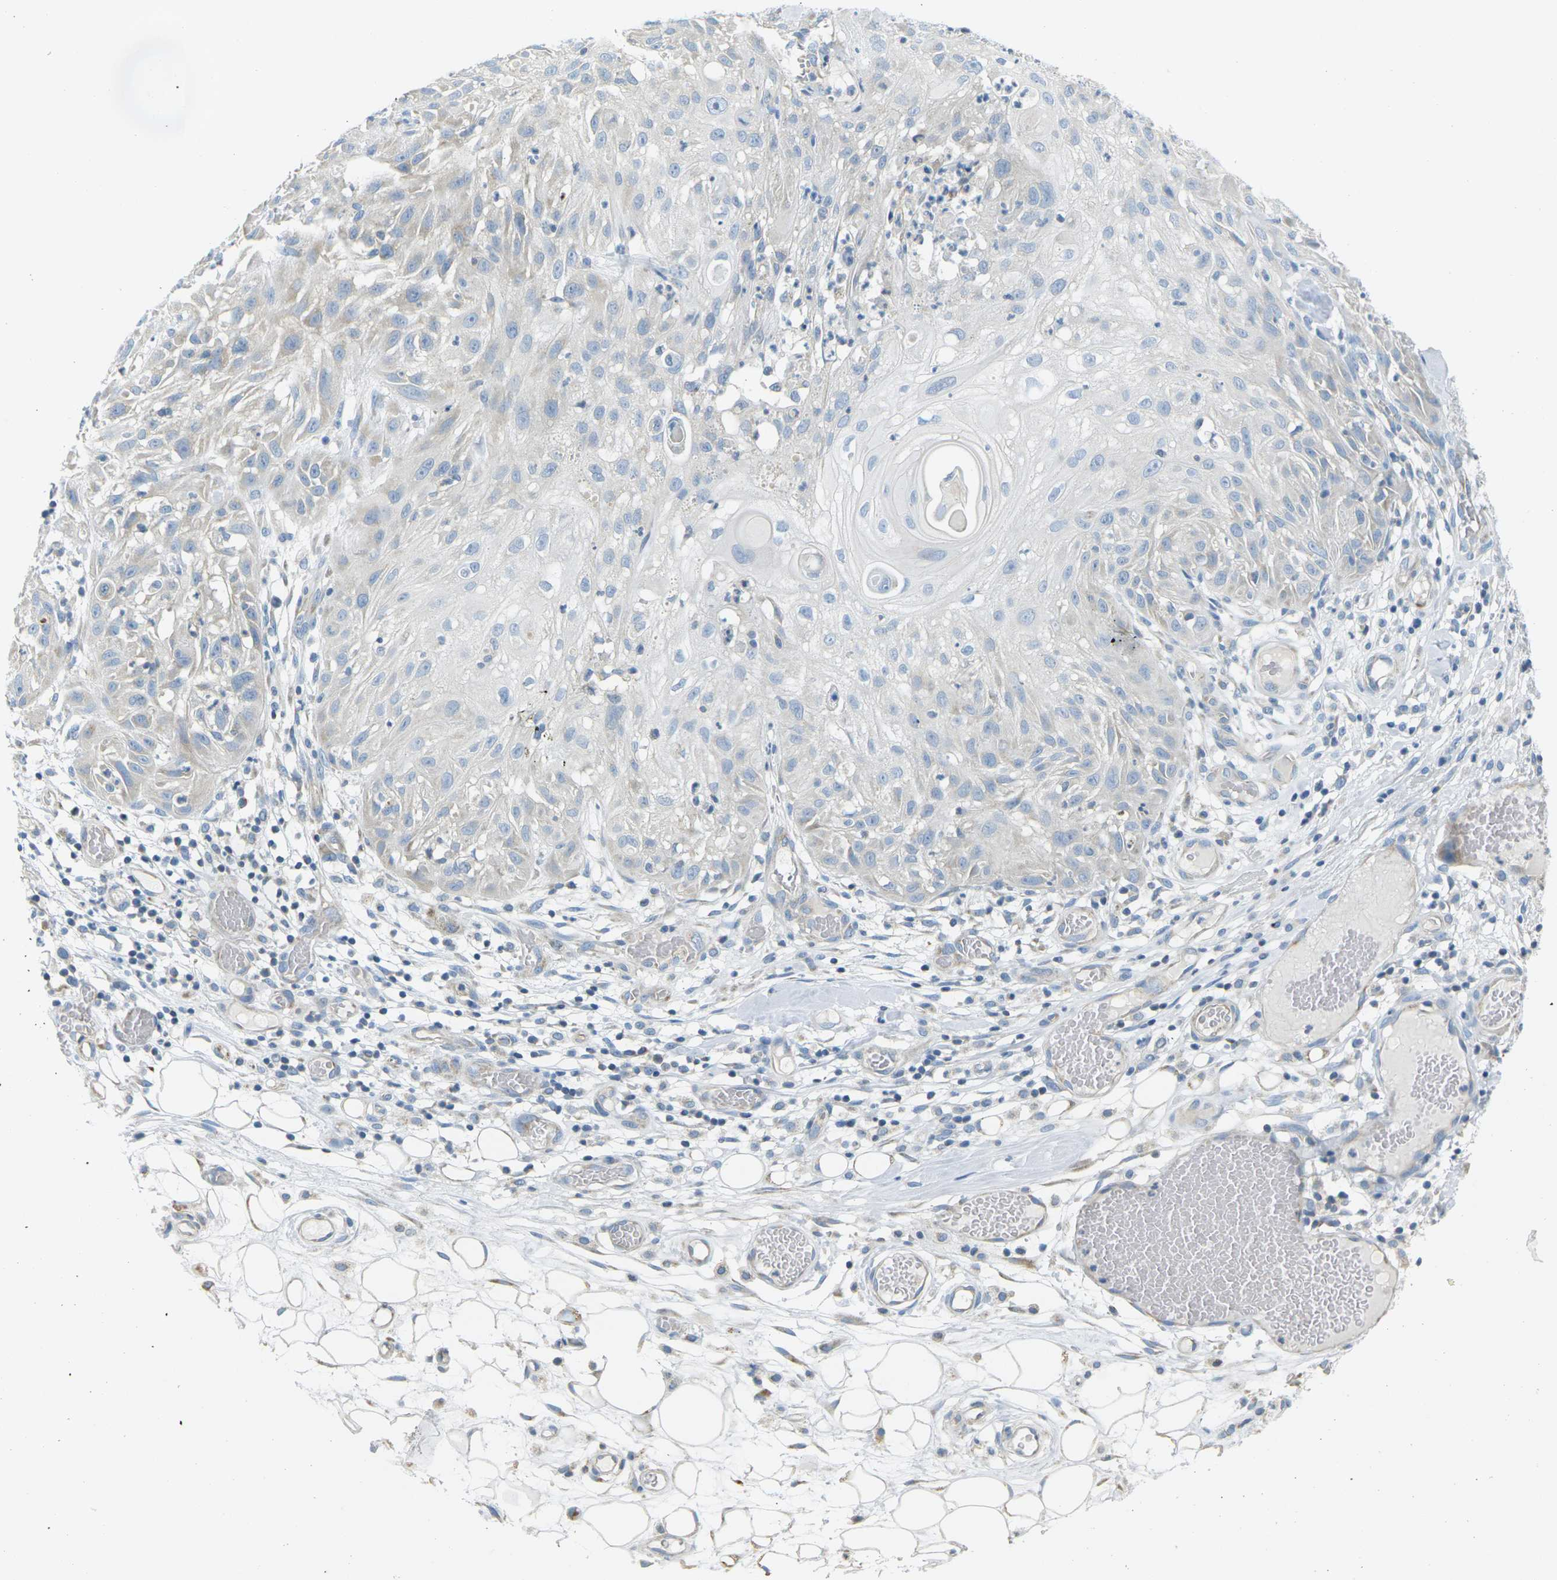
{"staining": {"intensity": "weak", "quantity": "<25%", "location": "cytoplasmic/membranous"}, "tissue": "skin cancer", "cell_type": "Tumor cells", "image_type": "cancer", "snomed": [{"axis": "morphology", "description": "Squamous cell carcinoma, NOS"}, {"axis": "topography", "description": "Skin"}], "caption": "Immunohistochemistry image of neoplastic tissue: skin squamous cell carcinoma stained with DAB demonstrates no significant protein positivity in tumor cells.", "gene": "PARD6B", "patient": {"sex": "male", "age": 75}}